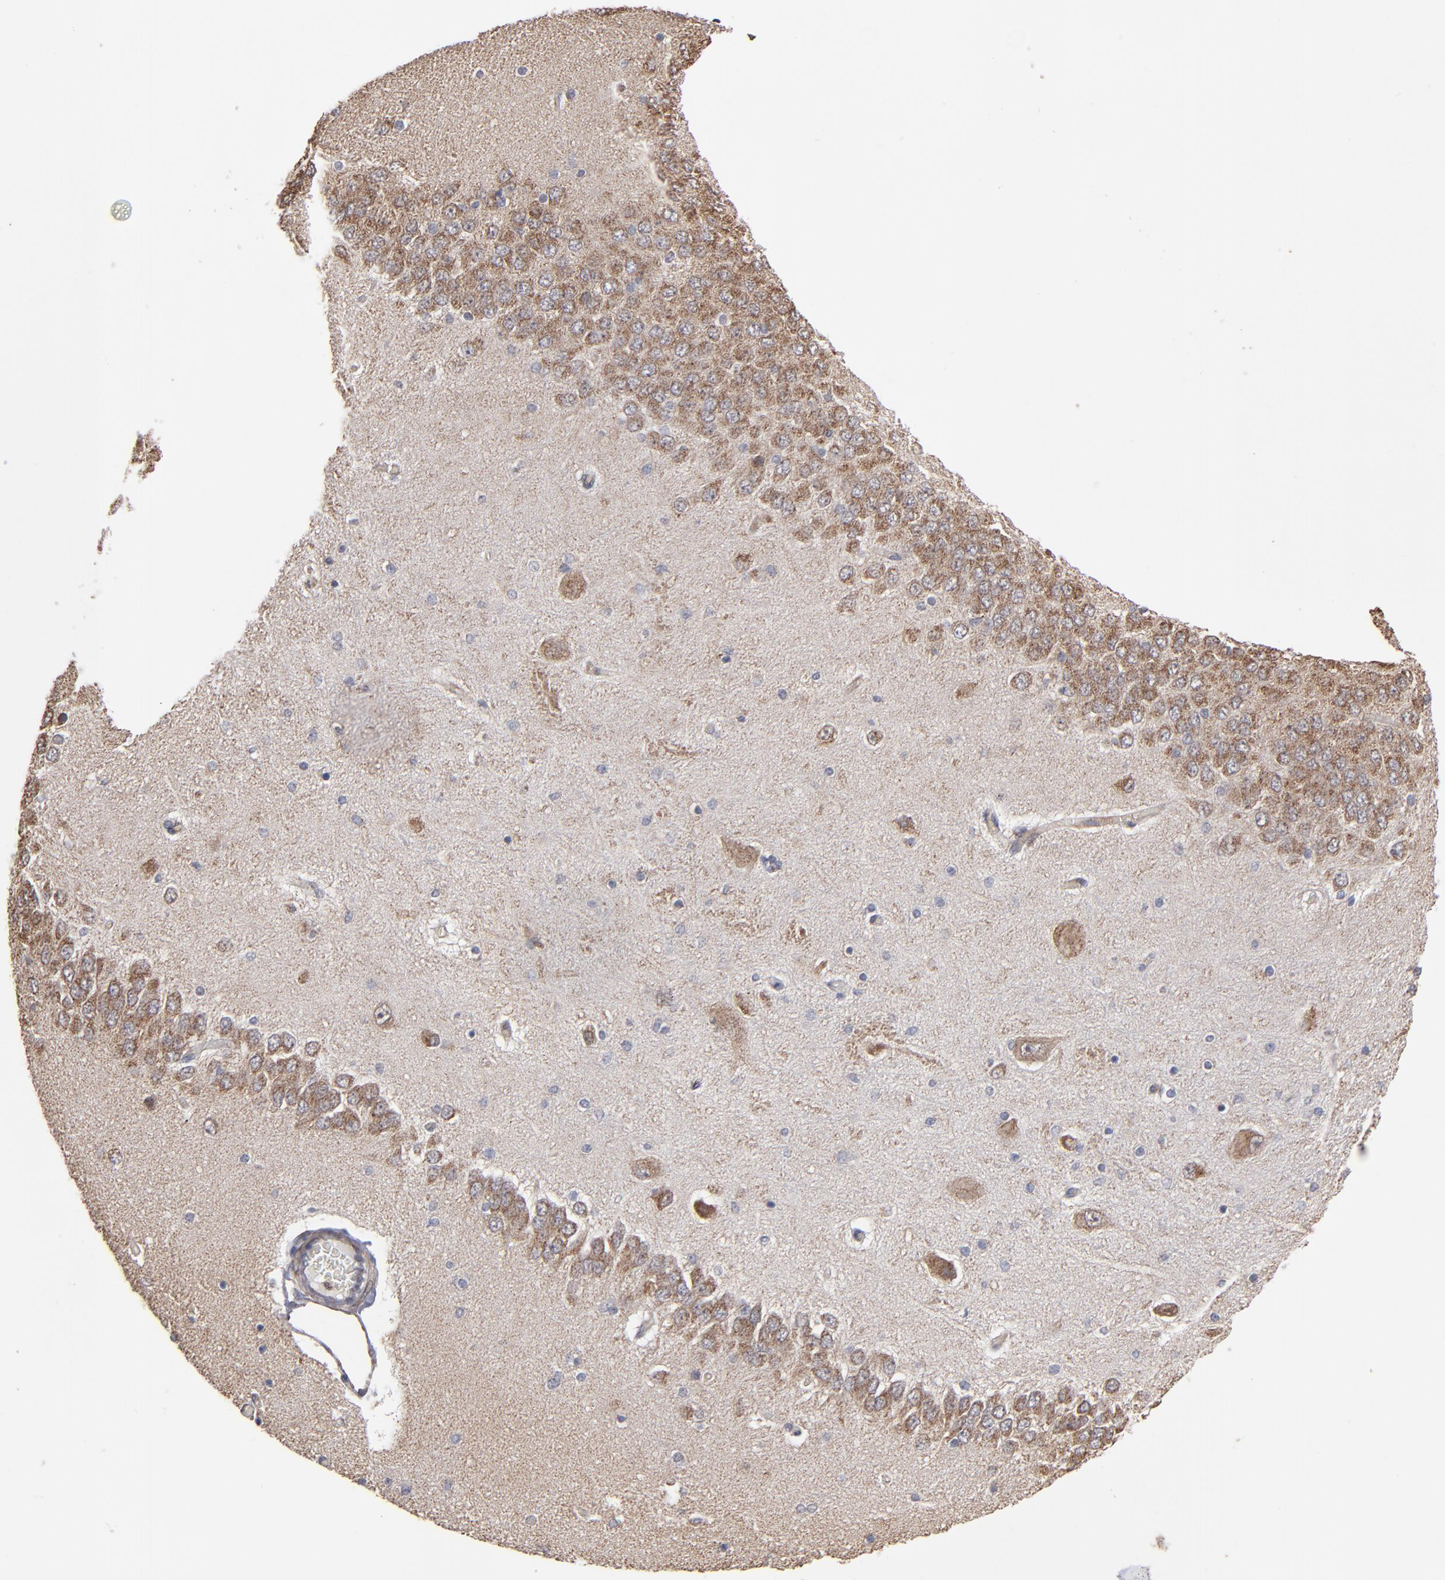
{"staining": {"intensity": "negative", "quantity": "none", "location": "none"}, "tissue": "hippocampus", "cell_type": "Glial cells", "image_type": "normal", "snomed": [{"axis": "morphology", "description": "Normal tissue, NOS"}, {"axis": "topography", "description": "Hippocampus"}], "caption": "IHC histopathology image of normal hippocampus stained for a protein (brown), which demonstrates no staining in glial cells. The staining is performed using DAB (3,3'-diaminobenzidine) brown chromogen with nuclei counter-stained in using hematoxylin.", "gene": "MIPOL1", "patient": {"sex": "female", "age": 54}}